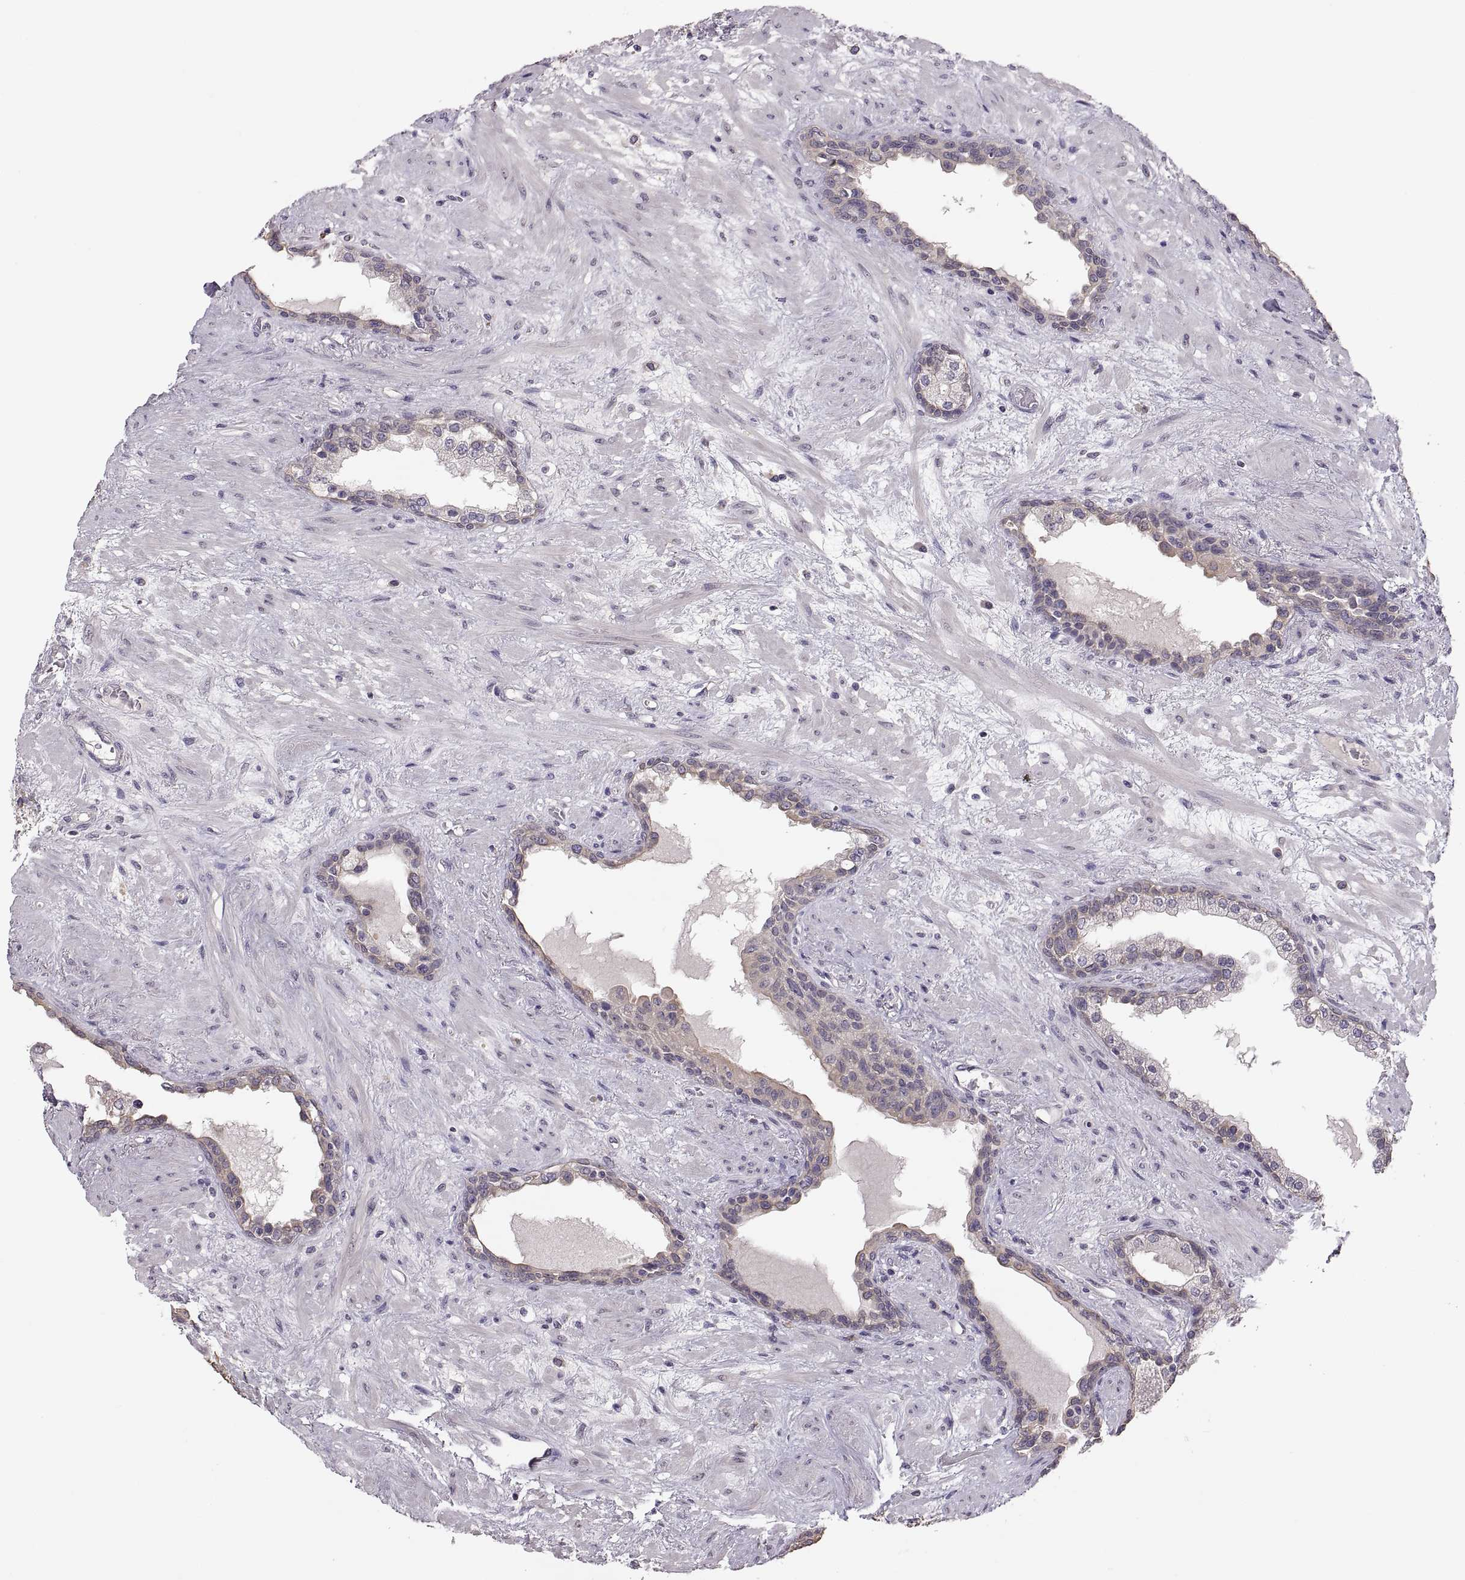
{"staining": {"intensity": "weak", "quantity": "25%-75%", "location": "cytoplasmic/membranous"}, "tissue": "prostate", "cell_type": "Glandular cells", "image_type": "normal", "snomed": [{"axis": "morphology", "description": "Normal tissue, NOS"}, {"axis": "topography", "description": "Prostate"}], "caption": "Immunohistochemistry histopathology image of benign prostate stained for a protein (brown), which demonstrates low levels of weak cytoplasmic/membranous positivity in about 25%-75% of glandular cells.", "gene": "ACSBG2", "patient": {"sex": "male", "age": 63}}